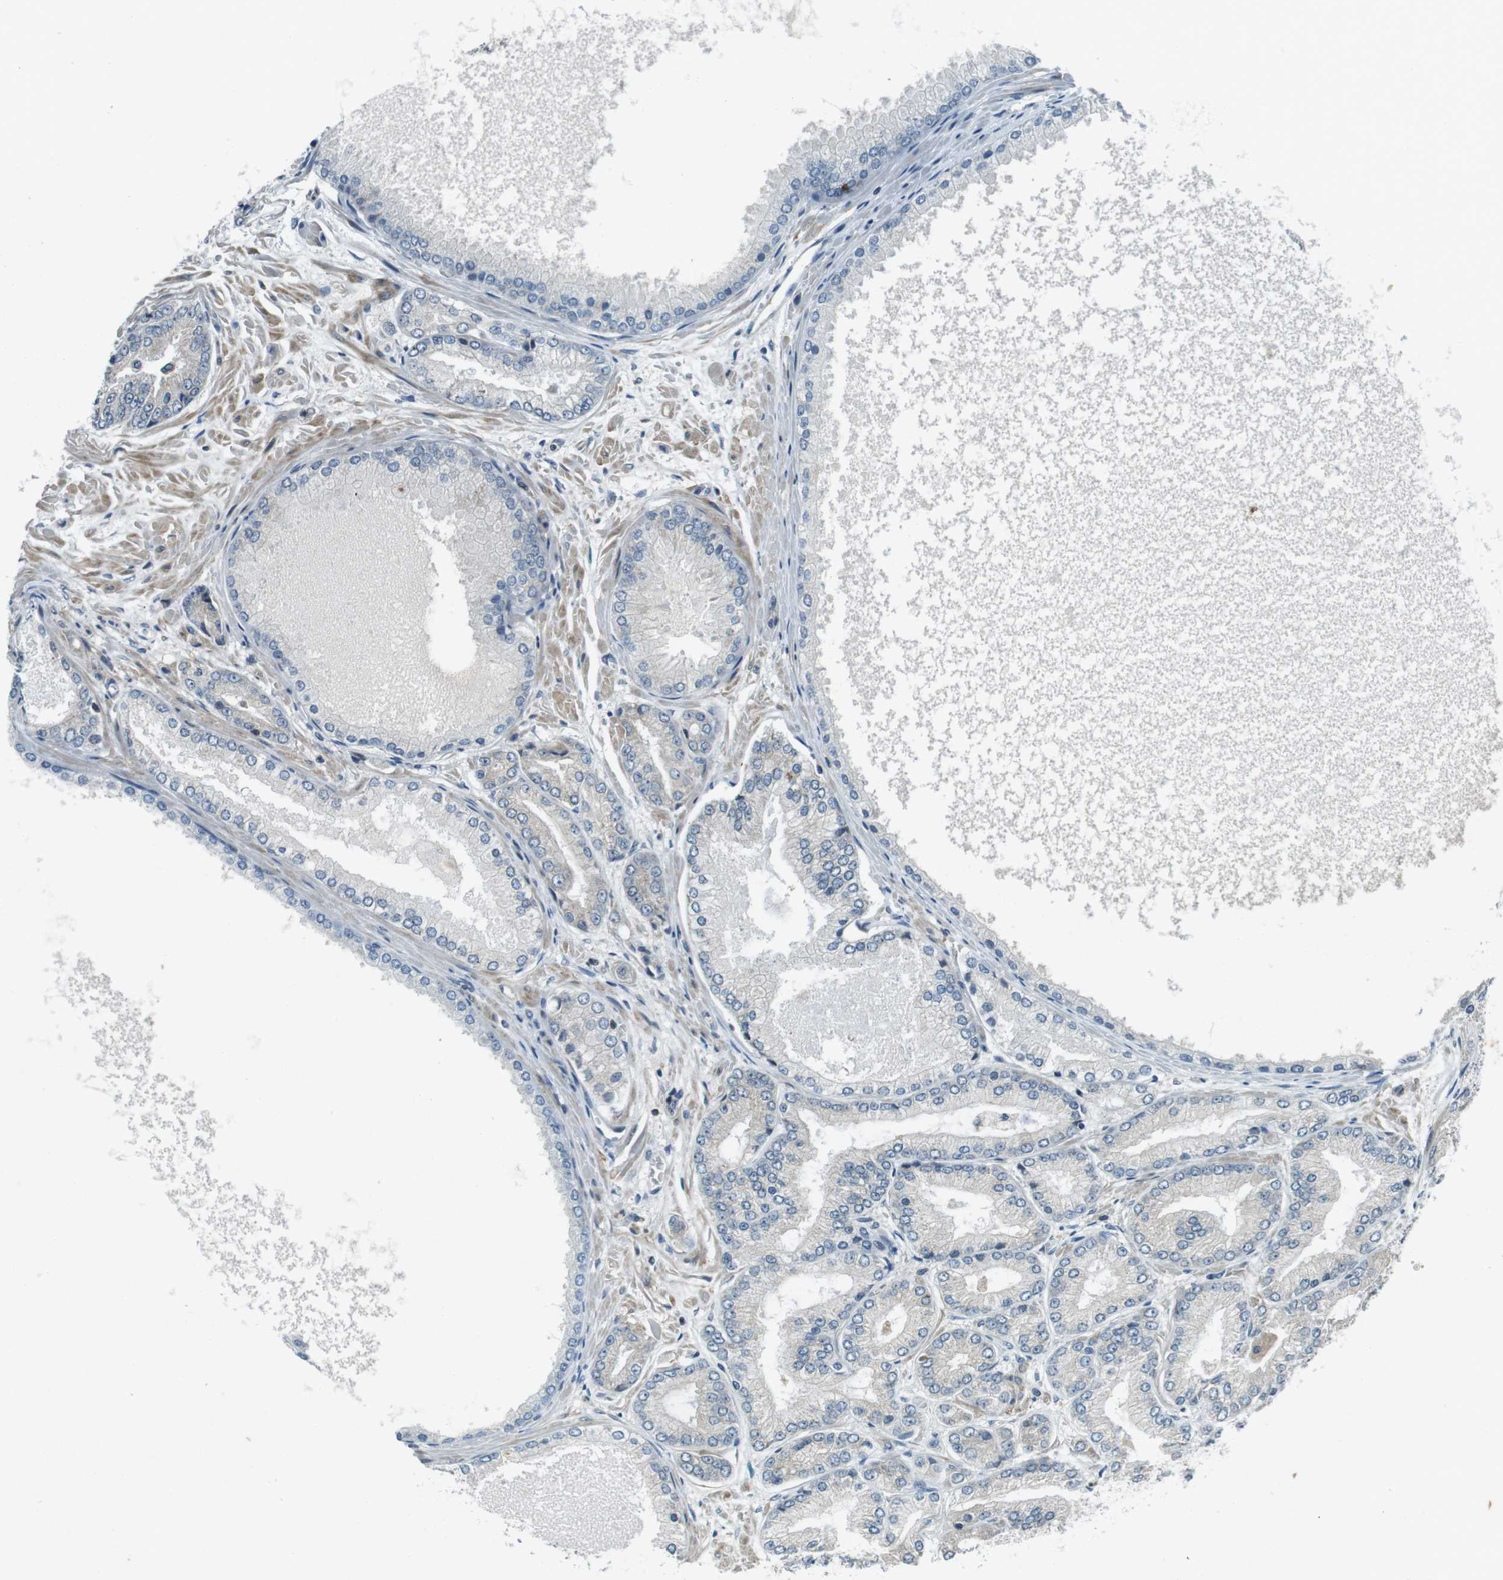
{"staining": {"intensity": "negative", "quantity": "none", "location": "none"}, "tissue": "prostate cancer", "cell_type": "Tumor cells", "image_type": "cancer", "snomed": [{"axis": "morphology", "description": "Adenocarcinoma, High grade"}, {"axis": "topography", "description": "Prostate"}], "caption": "Tumor cells are negative for brown protein staining in high-grade adenocarcinoma (prostate). (Immunohistochemistry (ihc), brightfield microscopy, high magnification).", "gene": "ZYX", "patient": {"sex": "male", "age": 59}}